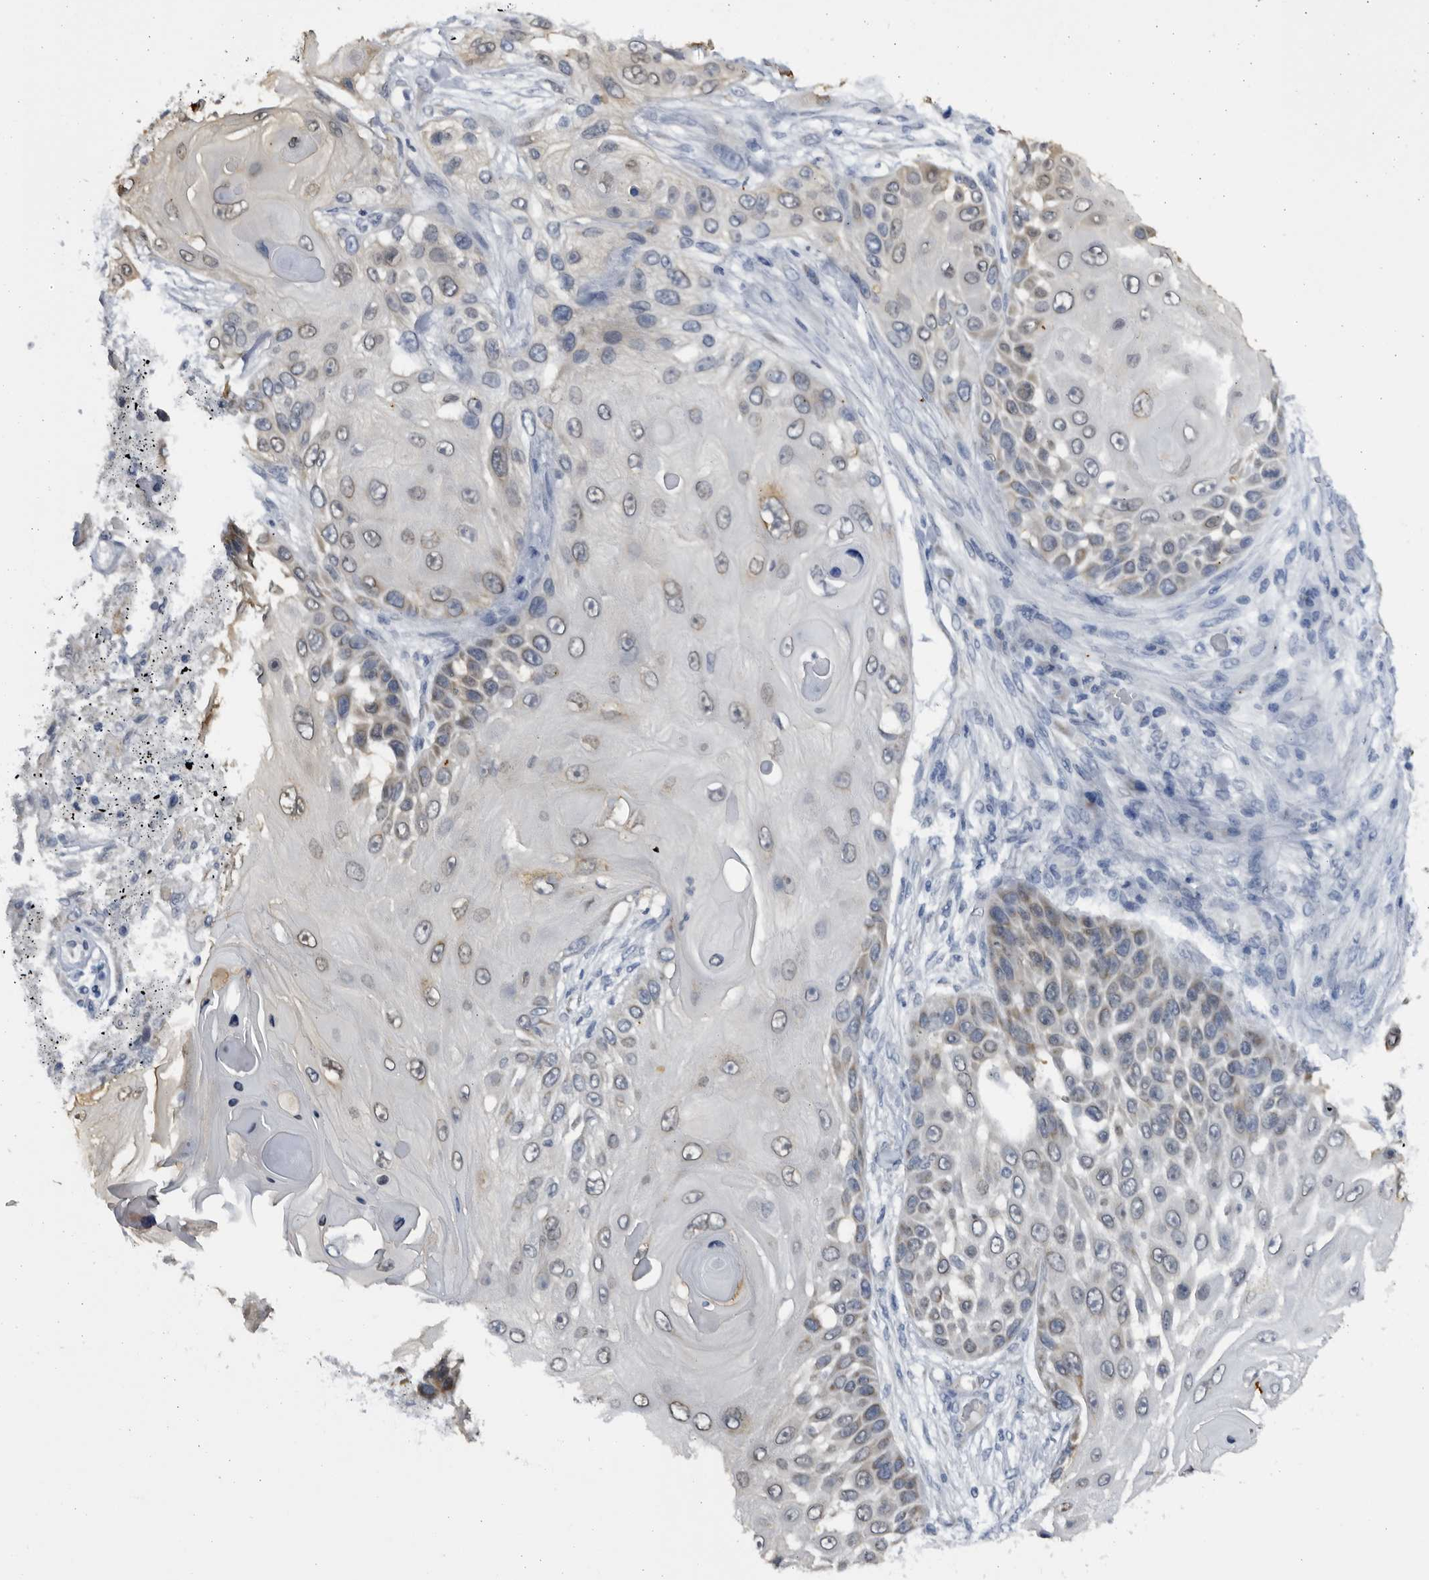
{"staining": {"intensity": "weak", "quantity": "<25%", "location": "cytoplasmic/membranous"}, "tissue": "skin cancer", "cell_type": "Tumor cells", "image_type": "cancer", "snomed": [{"axis": "morphology", "description": "Squamous cell carcinoma, NOS"}, {"axis": "topography", "description": "Skin"}], "caption": "Immunohistochemical staining of skin cancer shows no significant positivity in tumor cells.", "gene": "SLC25A22", "patient": {"sex": "female", "age": 44}}